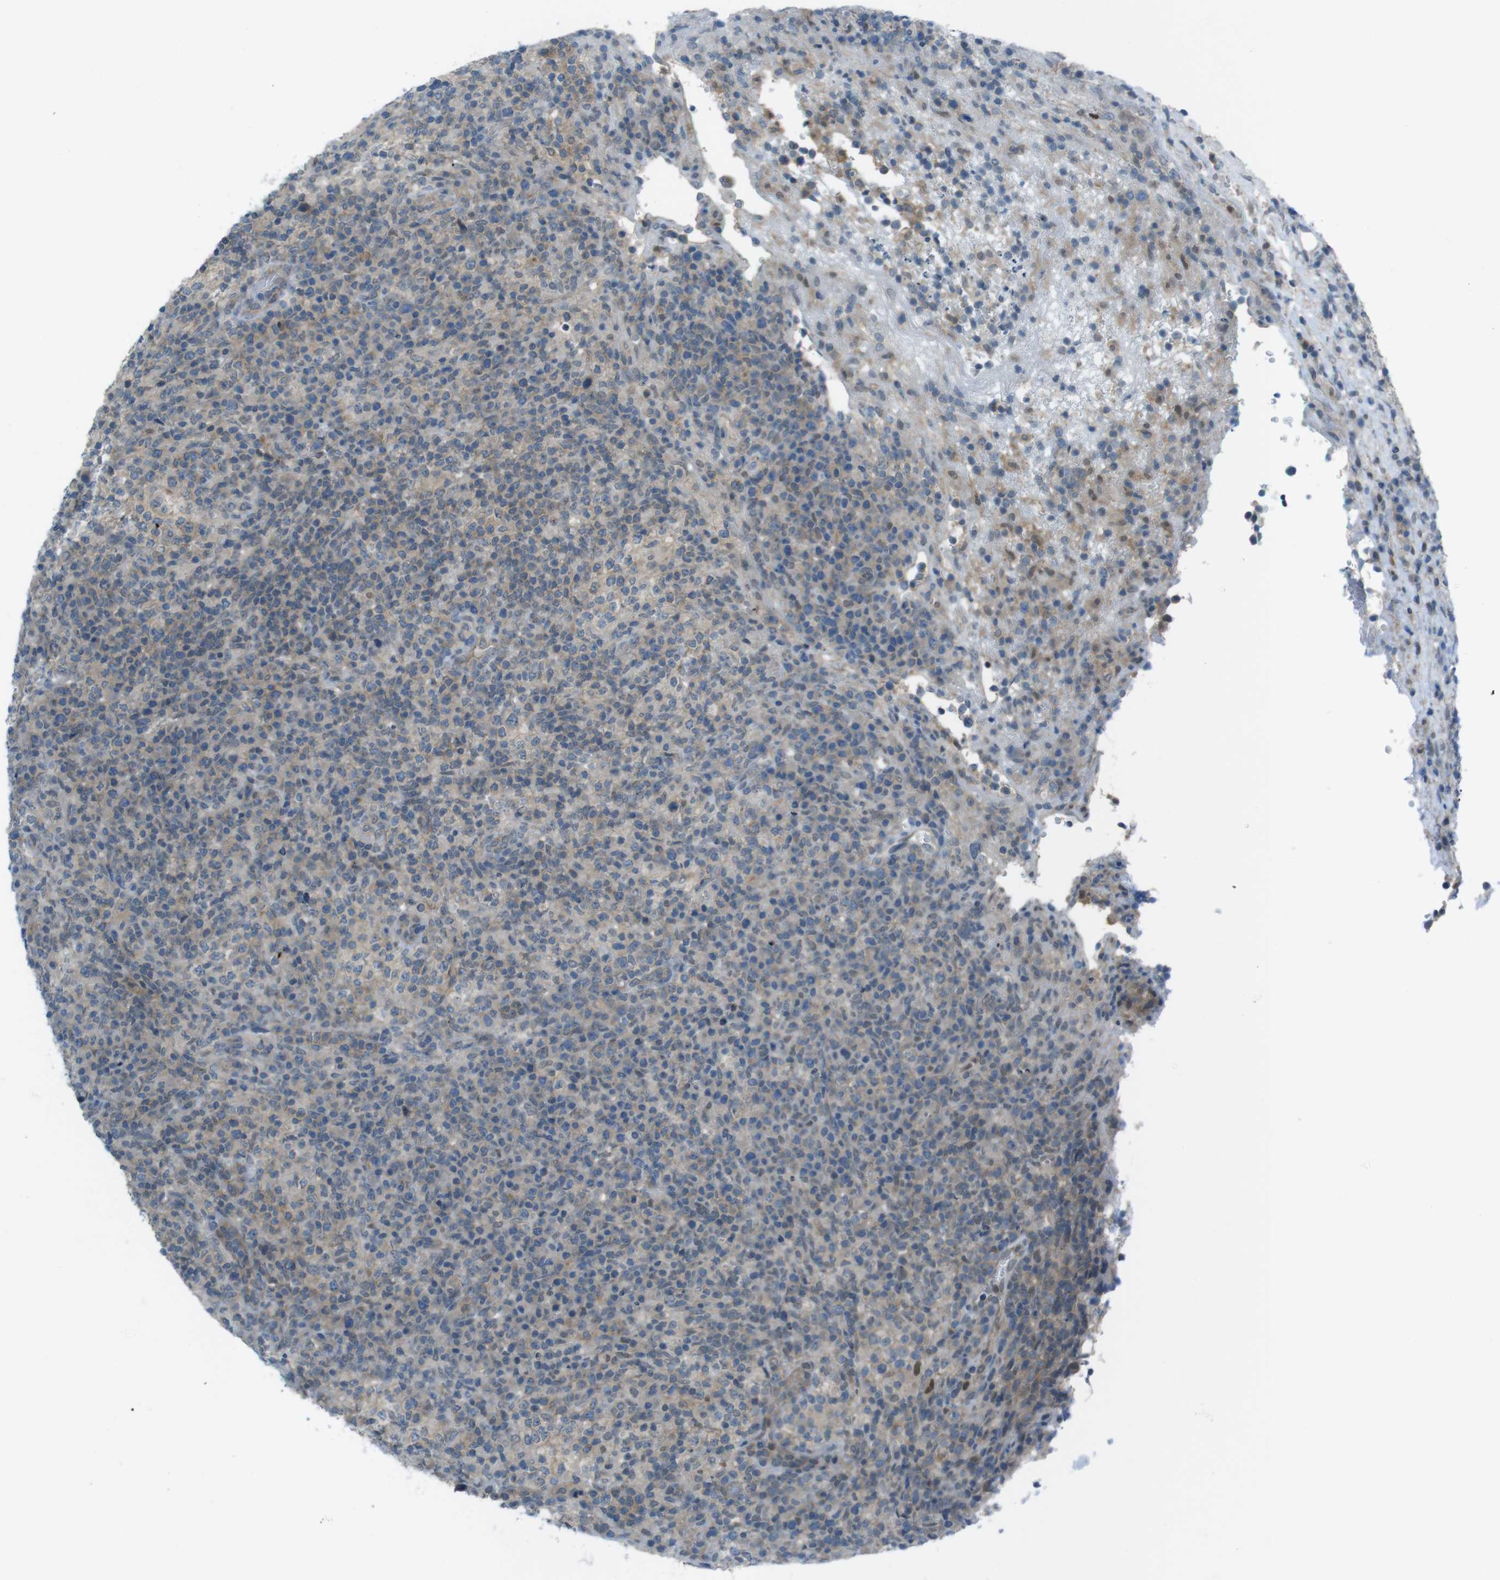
{"staining": {"intensity": "weak", "quantity": "<25%", "location": "cytoplasmic/membranous"}, "tissue": "lymphoma", "cell_type": "Tumor cells", "image_type": "cancer", "snomed": [{"axis": "morphology", "description": "Malignant lymphoma, non-Hodgkin's type, High grade"}, {"axis": "topography", "description": "Lymph node"}], "caption": "There is no significant expression in tumor cells of lymphoma. (Brightfield microscopy of DAB (3,3'-diaminobenzidine) immunohistochemistry (IHC) at high magnification).", "gene": "ZDHHC20", "patient": {"sex": "female", "age": 76}}